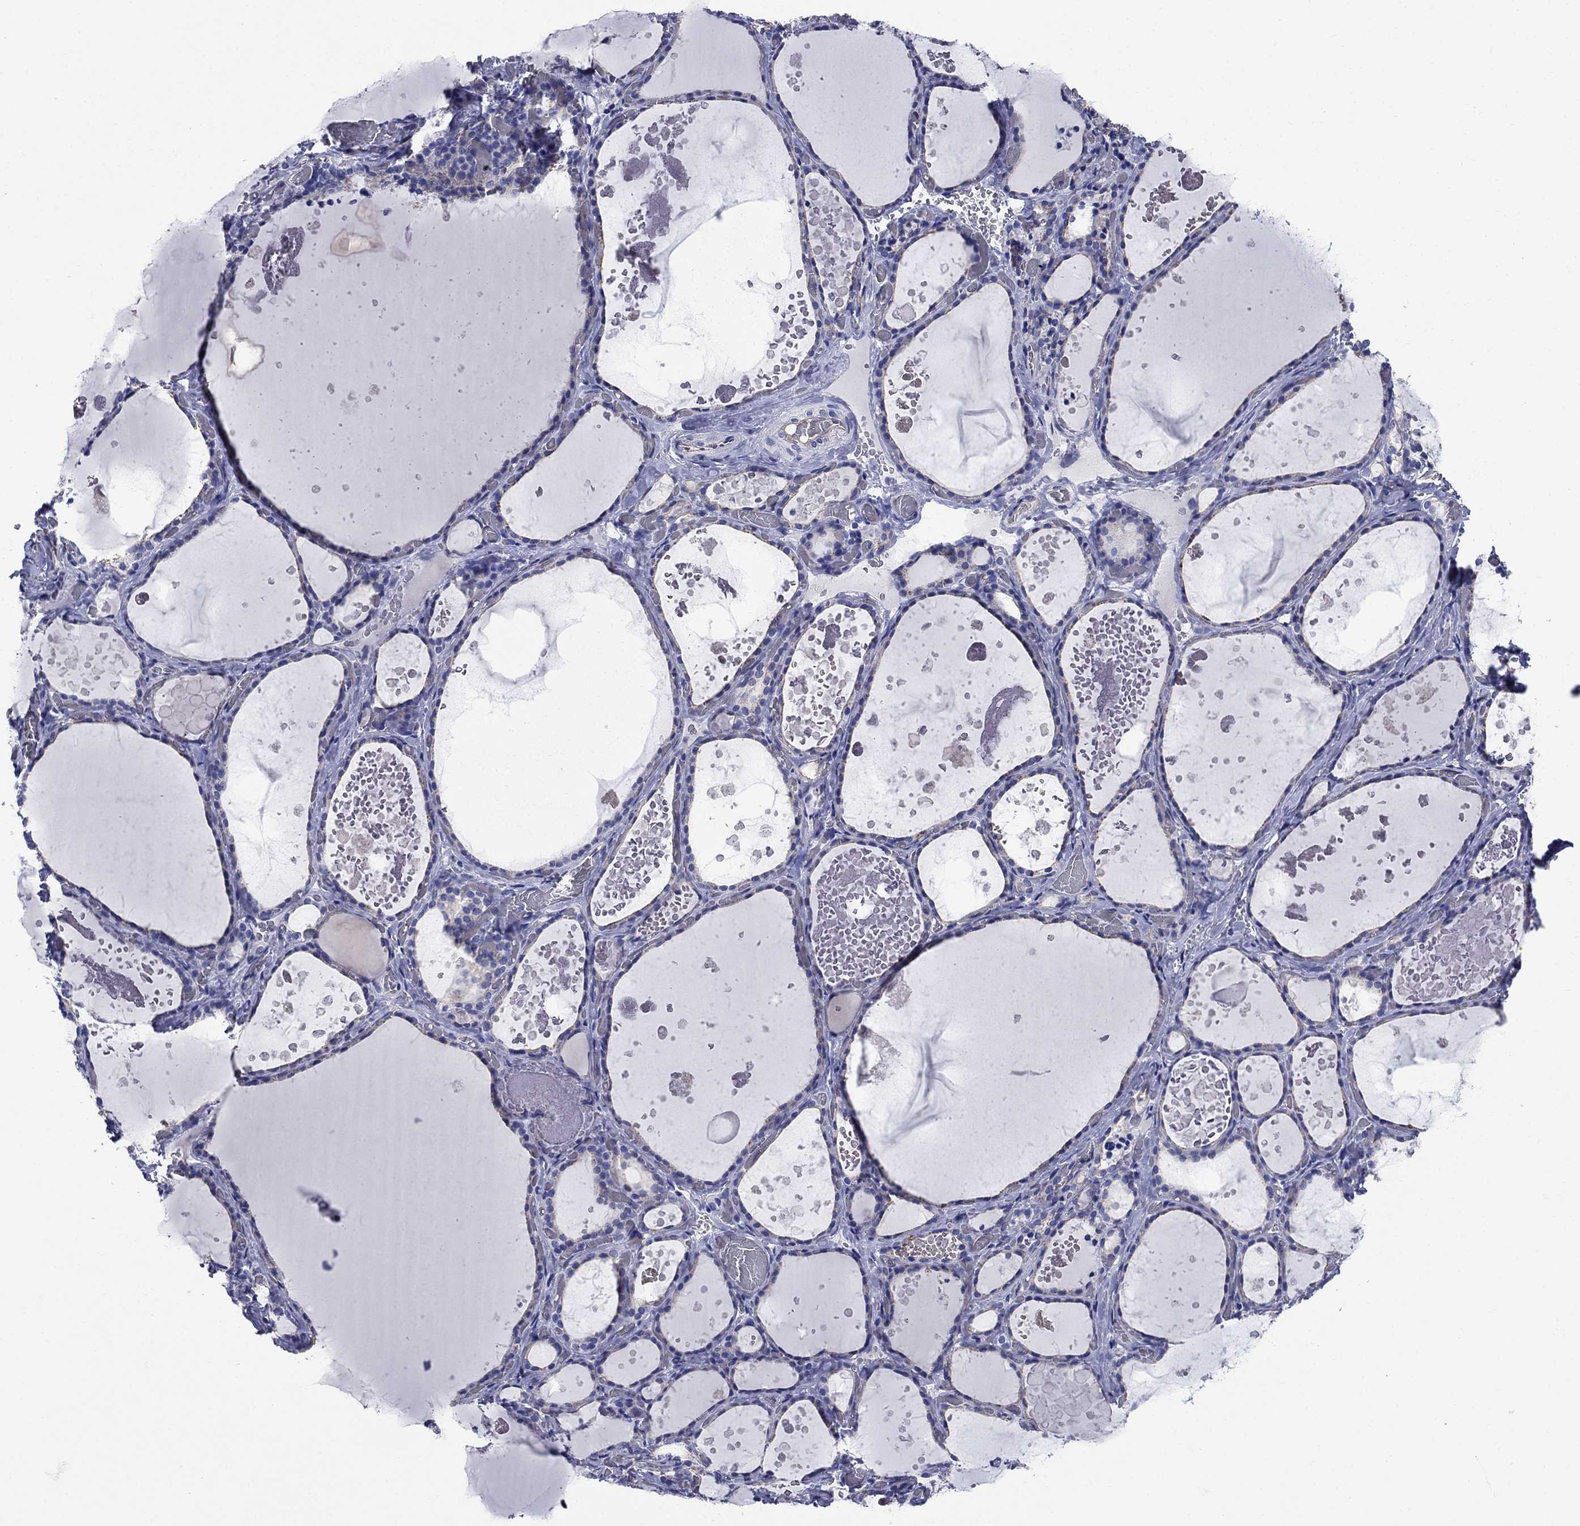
{"staining": {"intensity": "negative", "quantity": "none", "location": "none"}, "tissue": "thyroid gland", "cell_type": "Glandular cells", "image_type": "normal", "snomed": [{"axis": "morphology", "description": "Normal tissue, NOS"}, {"axis": "topography", "description": "Thyroid gland"}], "caption": "High power microscopy histopathology image of an immunohistochemistry (IHC) photomicrograph of normal thyroid gland, revealing no significant staining in glandular cells.", "gene": "SMCP", "patient": {"sex": "female", "age": 56}}